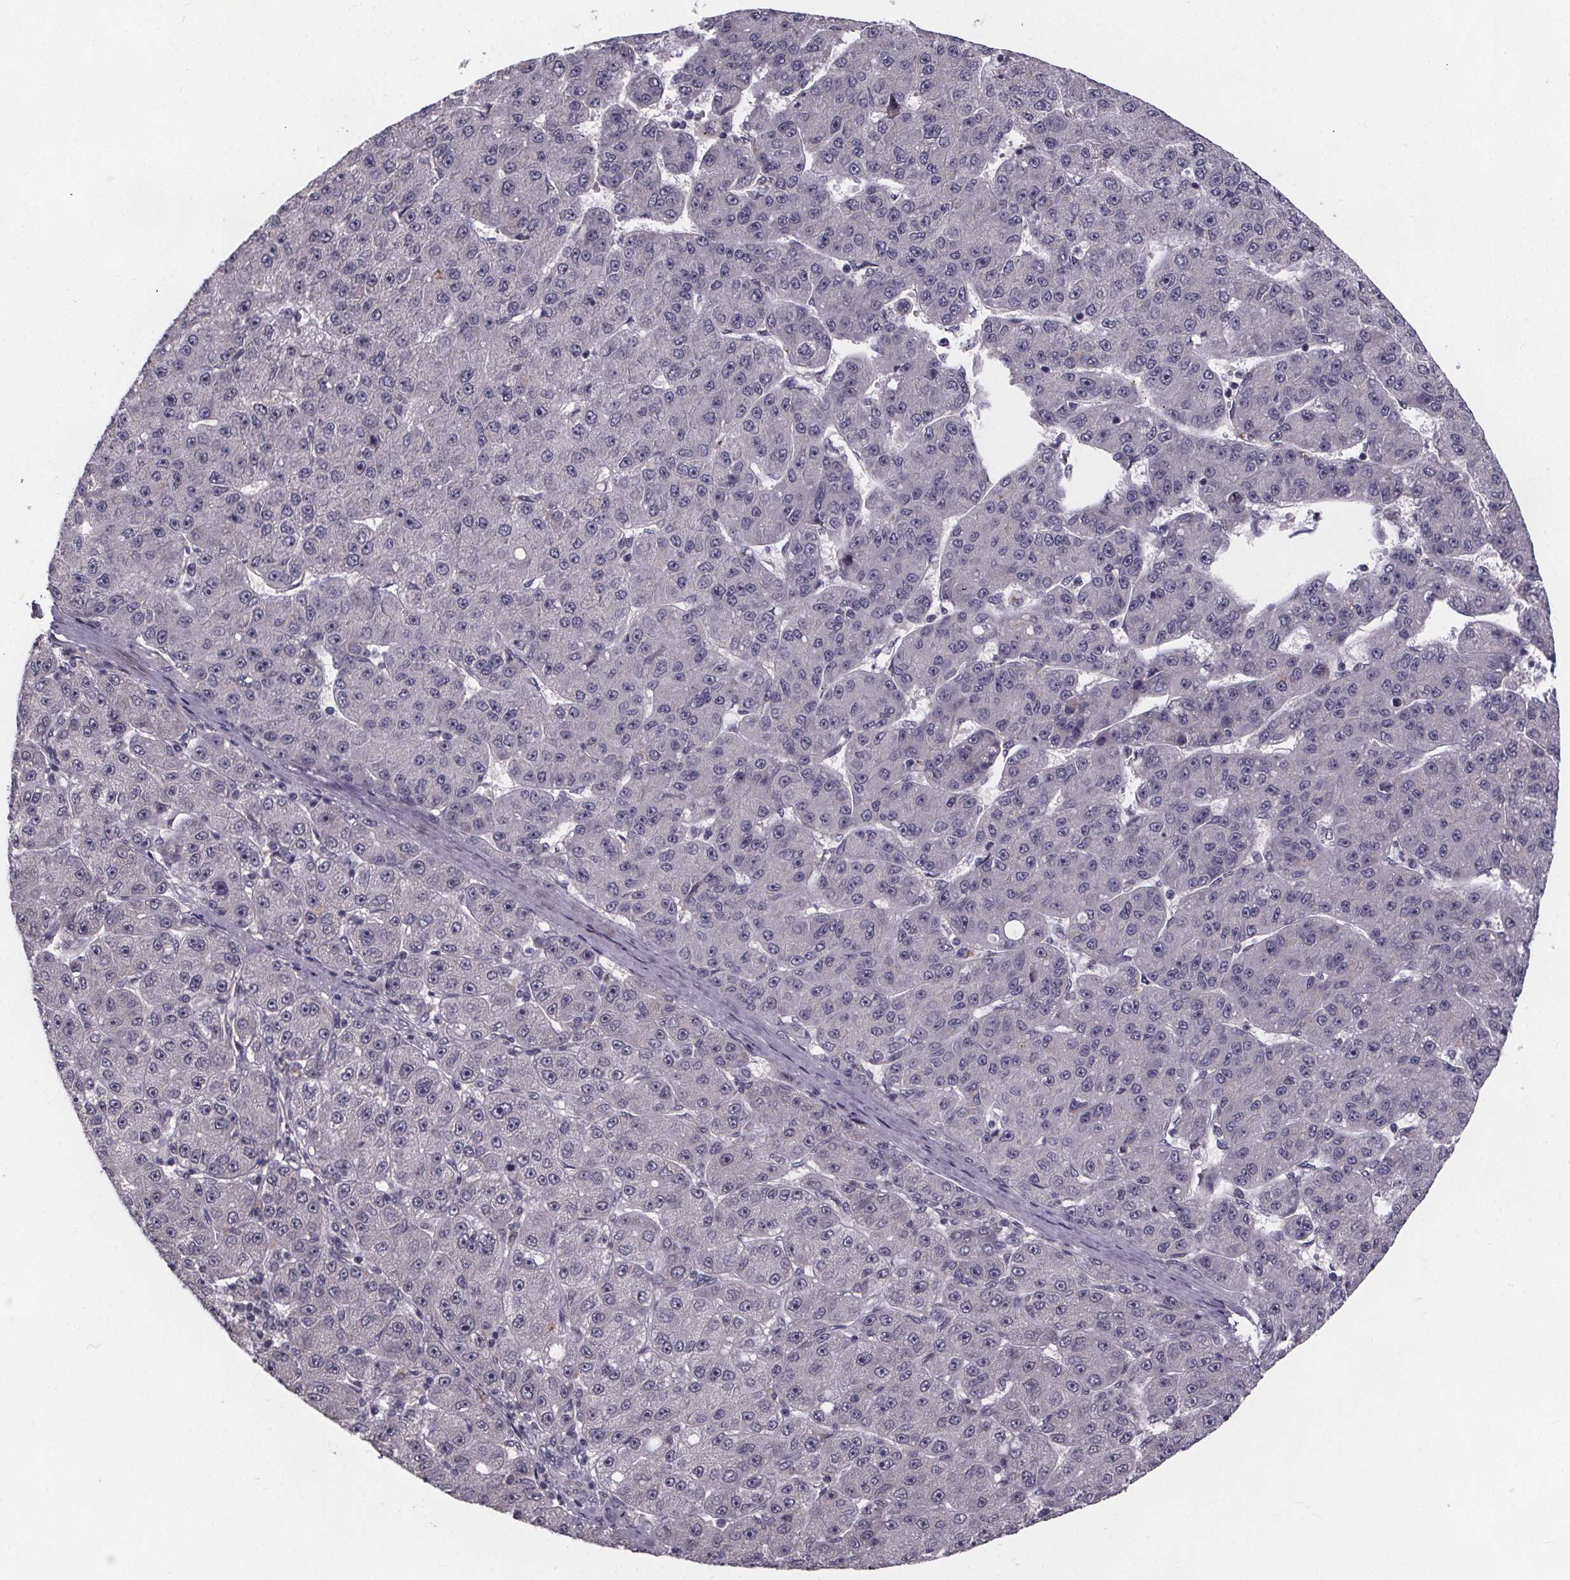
{"staining": {"intensity": "negative", "quantity": "none", "location": "none"}, "tissue": "liver cancer", "cell_type": "Tumor cells", "image_type": "cancer", "snomed": [{"axis": "morphology", "description": "Carcinoma, Hepatocellular, NOS"}, {"axis": "topography", "description": "Liver"}], "caption": "Immunohistochemistry (IHC) histopathology image of human liver hepatocellular carcinoma stained for a protein (brown), which demonstrates no positivity in tumor cells.", "gene": "FAM181B", "patient": {"sex": "male", "age": 67}}